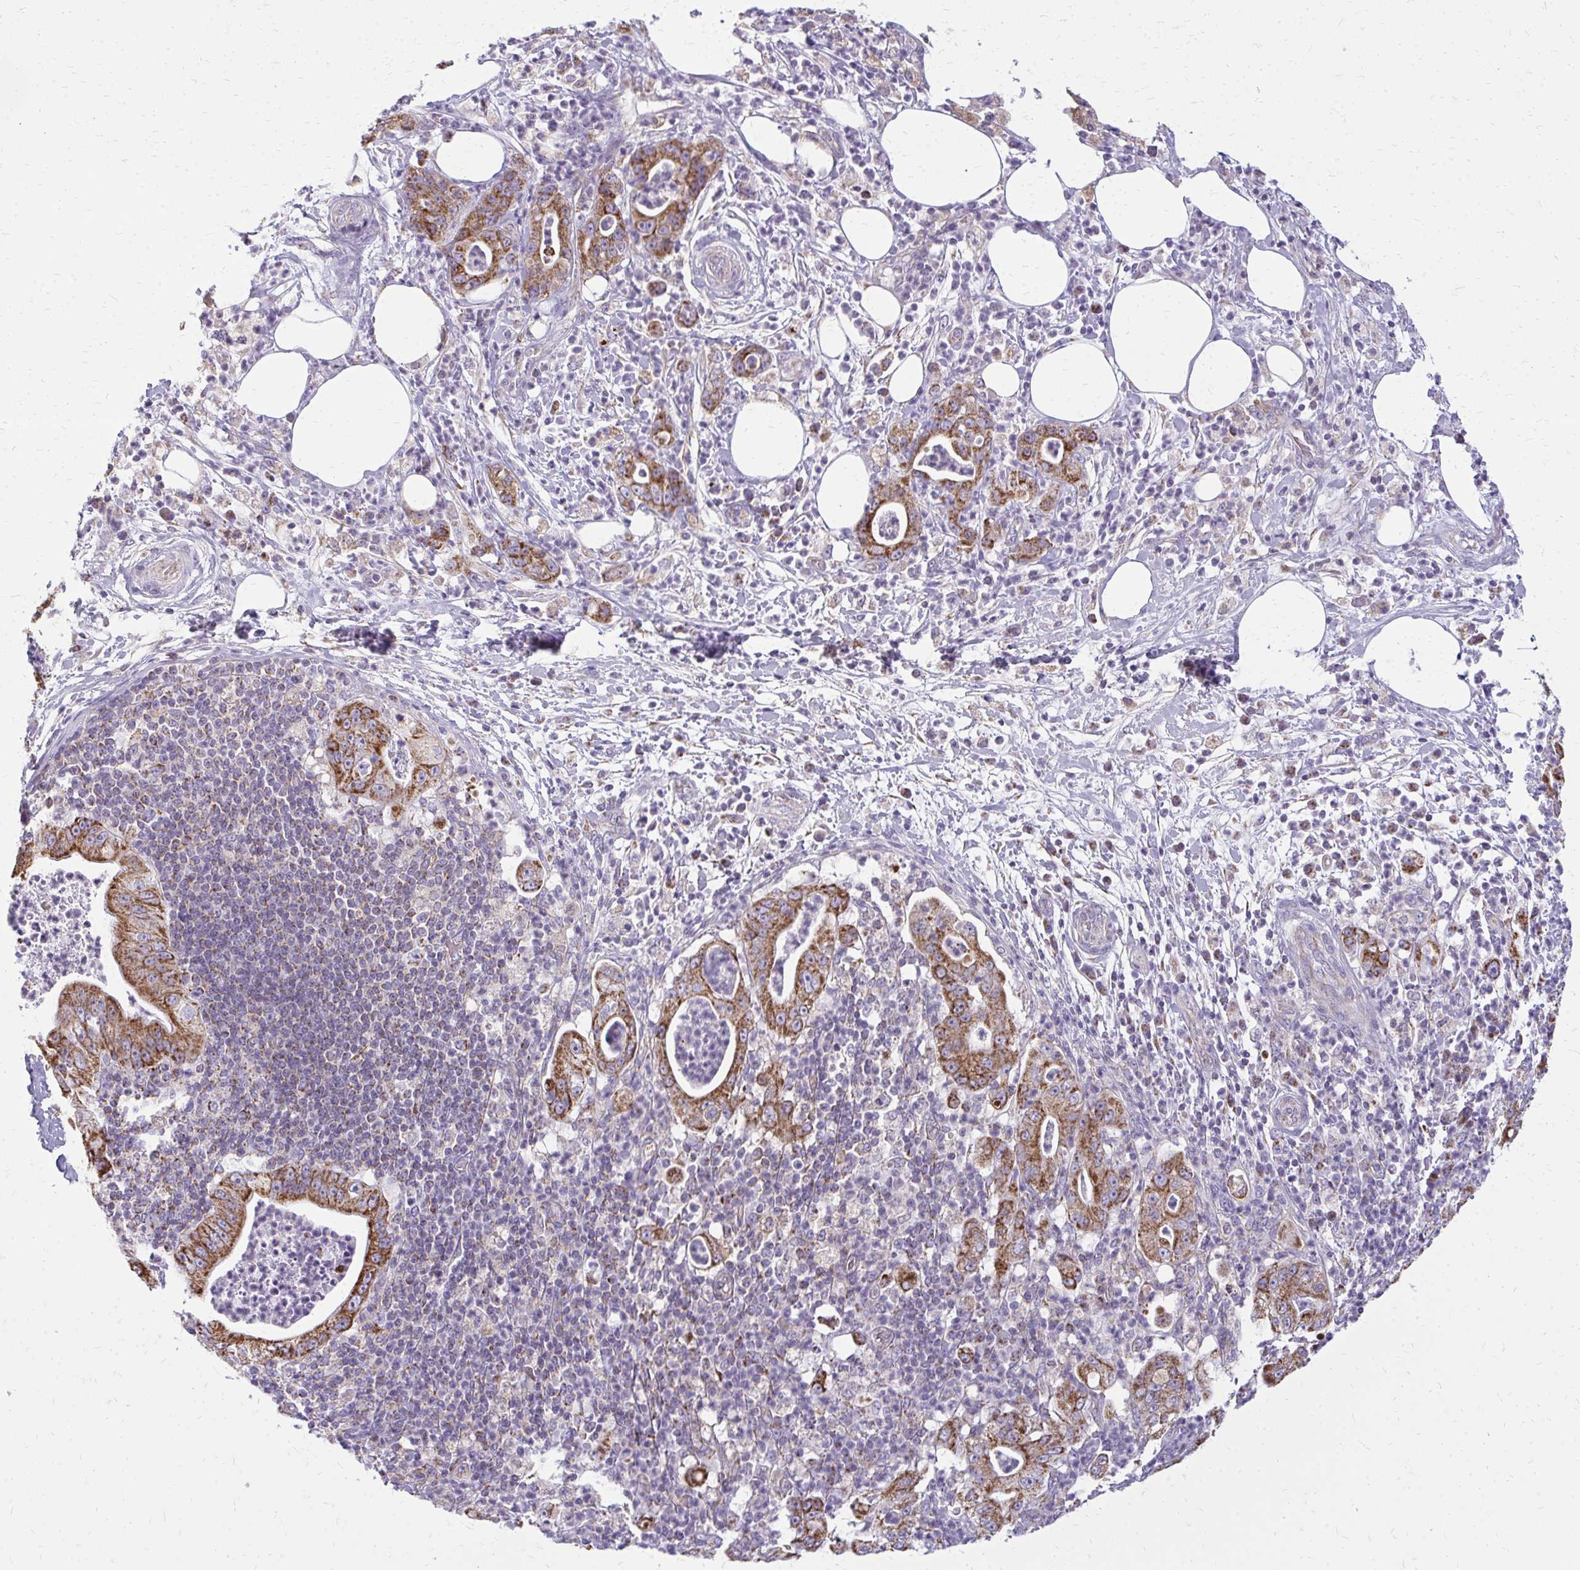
{"staining": {"intensity": "strong", "quantity": ">75%", "location": "cytoplasmic/membranous"}, "tissue": "pancreatic cancer", "cell_type": "Tumor cells", "image_type": "cancer", "snomed": [{"axis": "morphology", "description": "Adenocarcinoma, NOS"}, {"axis": "topography", "description": "Pancreas"}], "caption": "High-power microscopy captured an immunohistochemistry micrograph of adenocarcinoma (pancreatic), revealing strong cytoplasmic/membranous staining in approximately >75% of tumor cells. (Stains: DAB (3,3'-diaminobenzidine) in brown, nuclei in blue, Microscopy: brightfield microscopy at high magnification).", "gene": "IFIT1", "patient": {"sex": "male", "age": 71}}